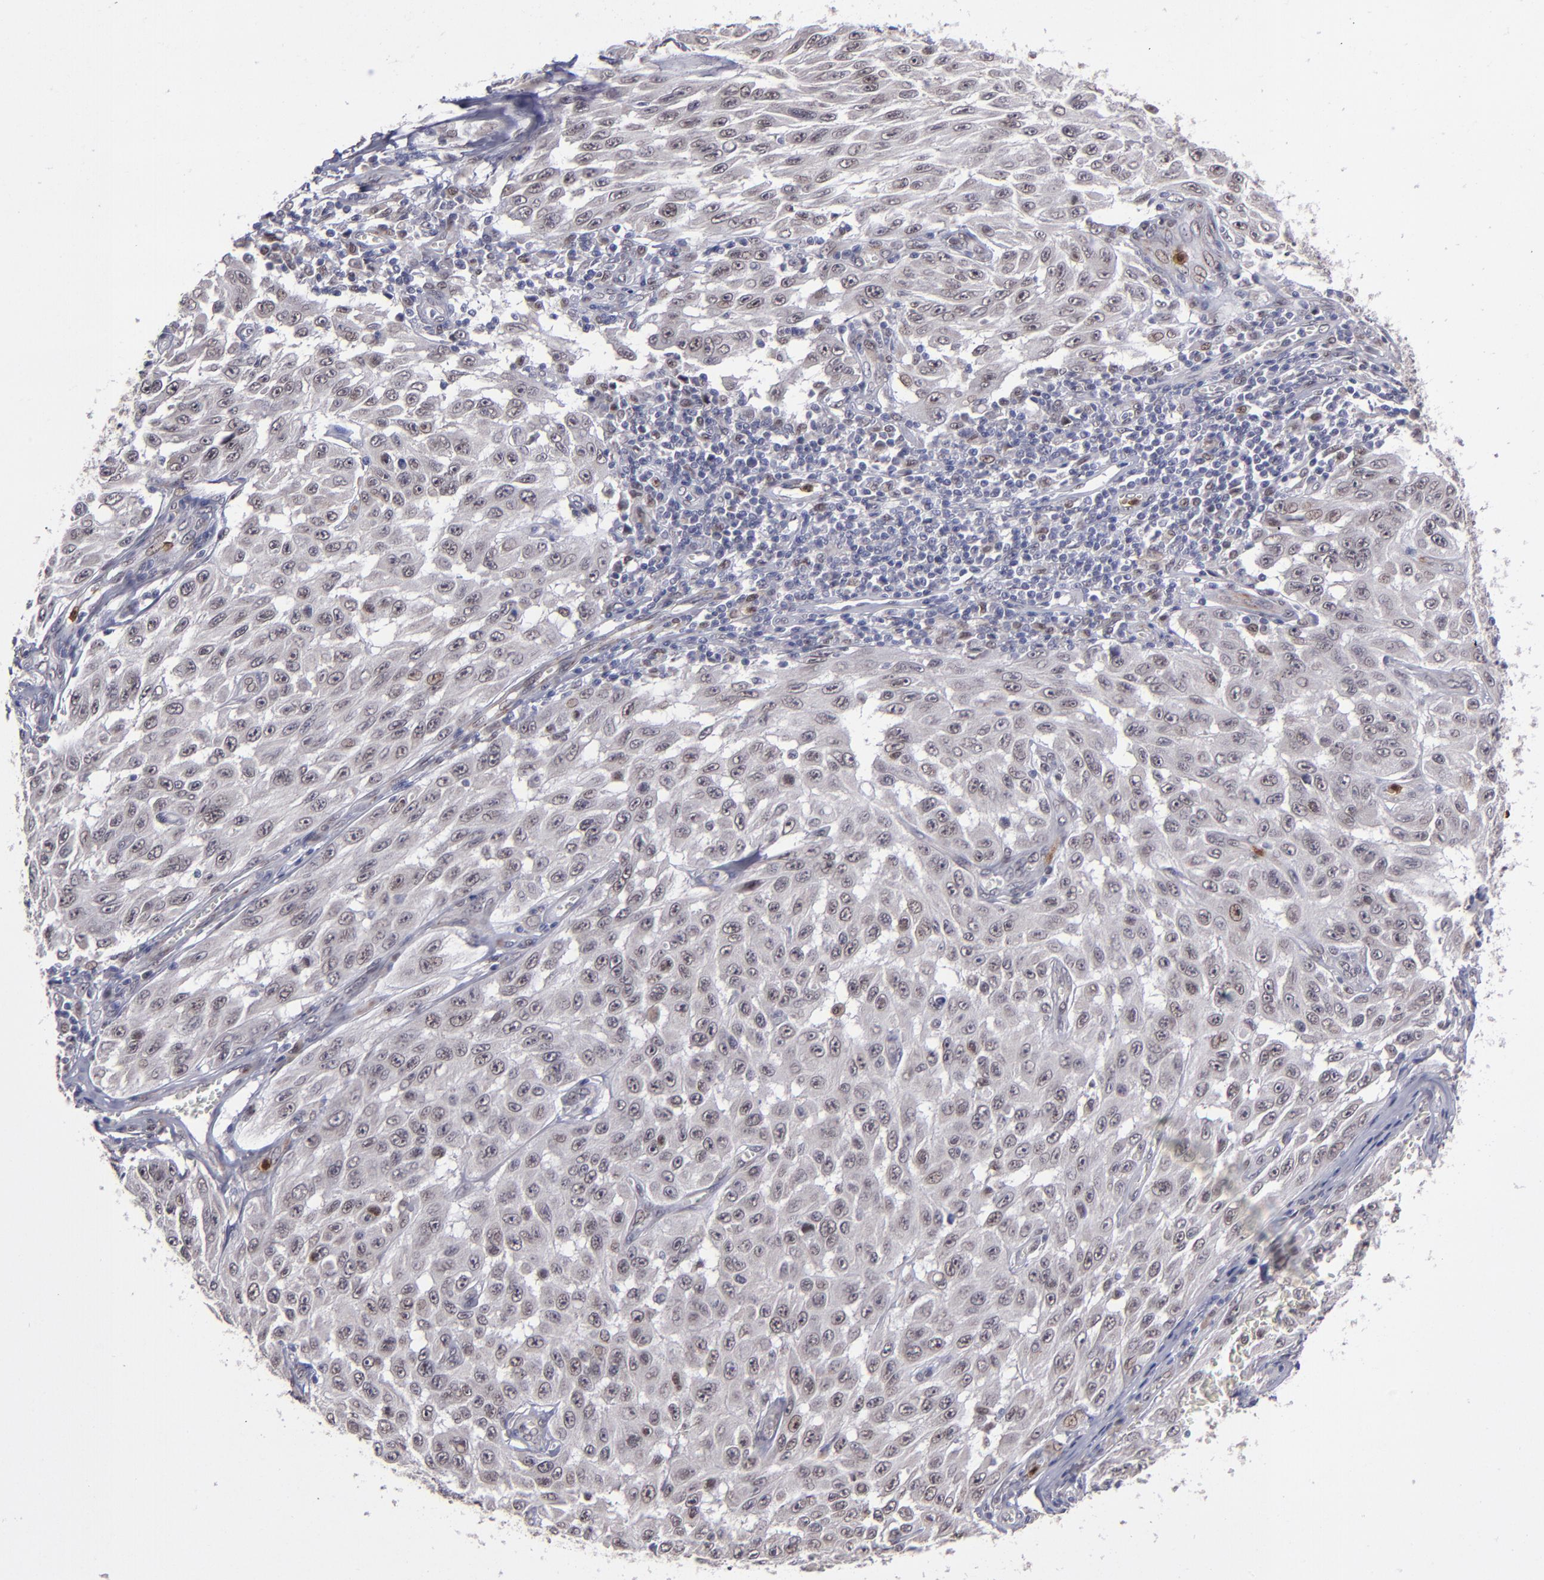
{"staining": {"intensity": "negative", "quantity": "none", "location": "none"}, "tissue": "melanoma", "cell_type": "Tumor cells", "image_type": "cancer", "snomed": [{"axis": "morphology", "description": "Malignant melanoma, NOS"}, {"axis": "topography", "description": "Skin"}], "caption": "Immunohistochemistry (IHC) histopathology image of human melanoma stained for a protein (brown), which reveals no staining in tumor cells. (DAB immunohistochemistry with hematoxylin counter stain).", "gene": "RREB1", "patient": {"sex": "male", "age": 30}}